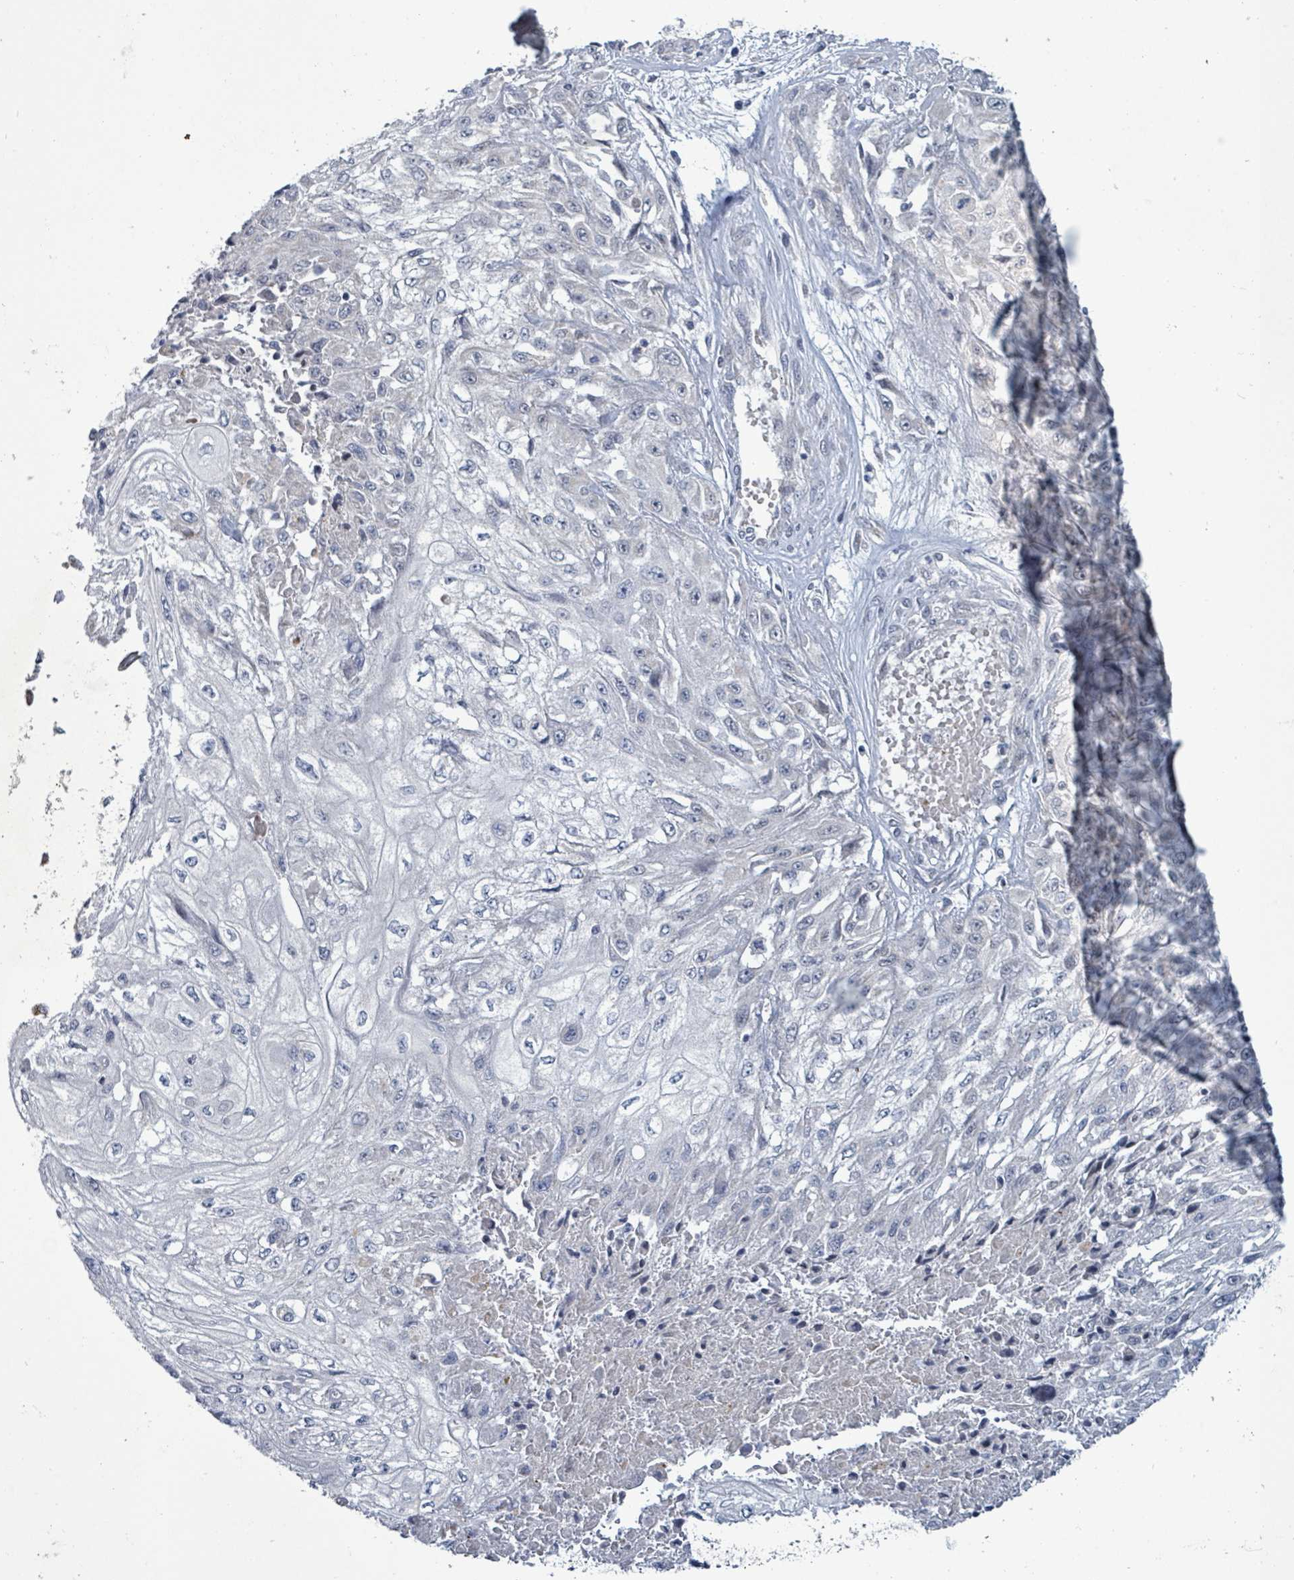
{"staining": {"intensity": "negative", "quantity": "none", "location": "none"}, "tissue": "skin cancer", "cell_type": "Tumor cells", "image_type": "cancer", "snomed": [{"axis": "morphology", "description": "Squamous cell carcinoma, NOS"}, {"axis": "morphology", "description": "Squamous cell carcinoma, metastatic, NOS"}, {"axis": "topography", "description": "Skin"}, {"axis": "topography", "description": "Lymph node"}], "caption": "Immunohistochemical staining of human skin cancer exhibits no significant staining in tumor cells.", "gene": "ZFPM1", "patient": {"sex": "male", "age": 75}}